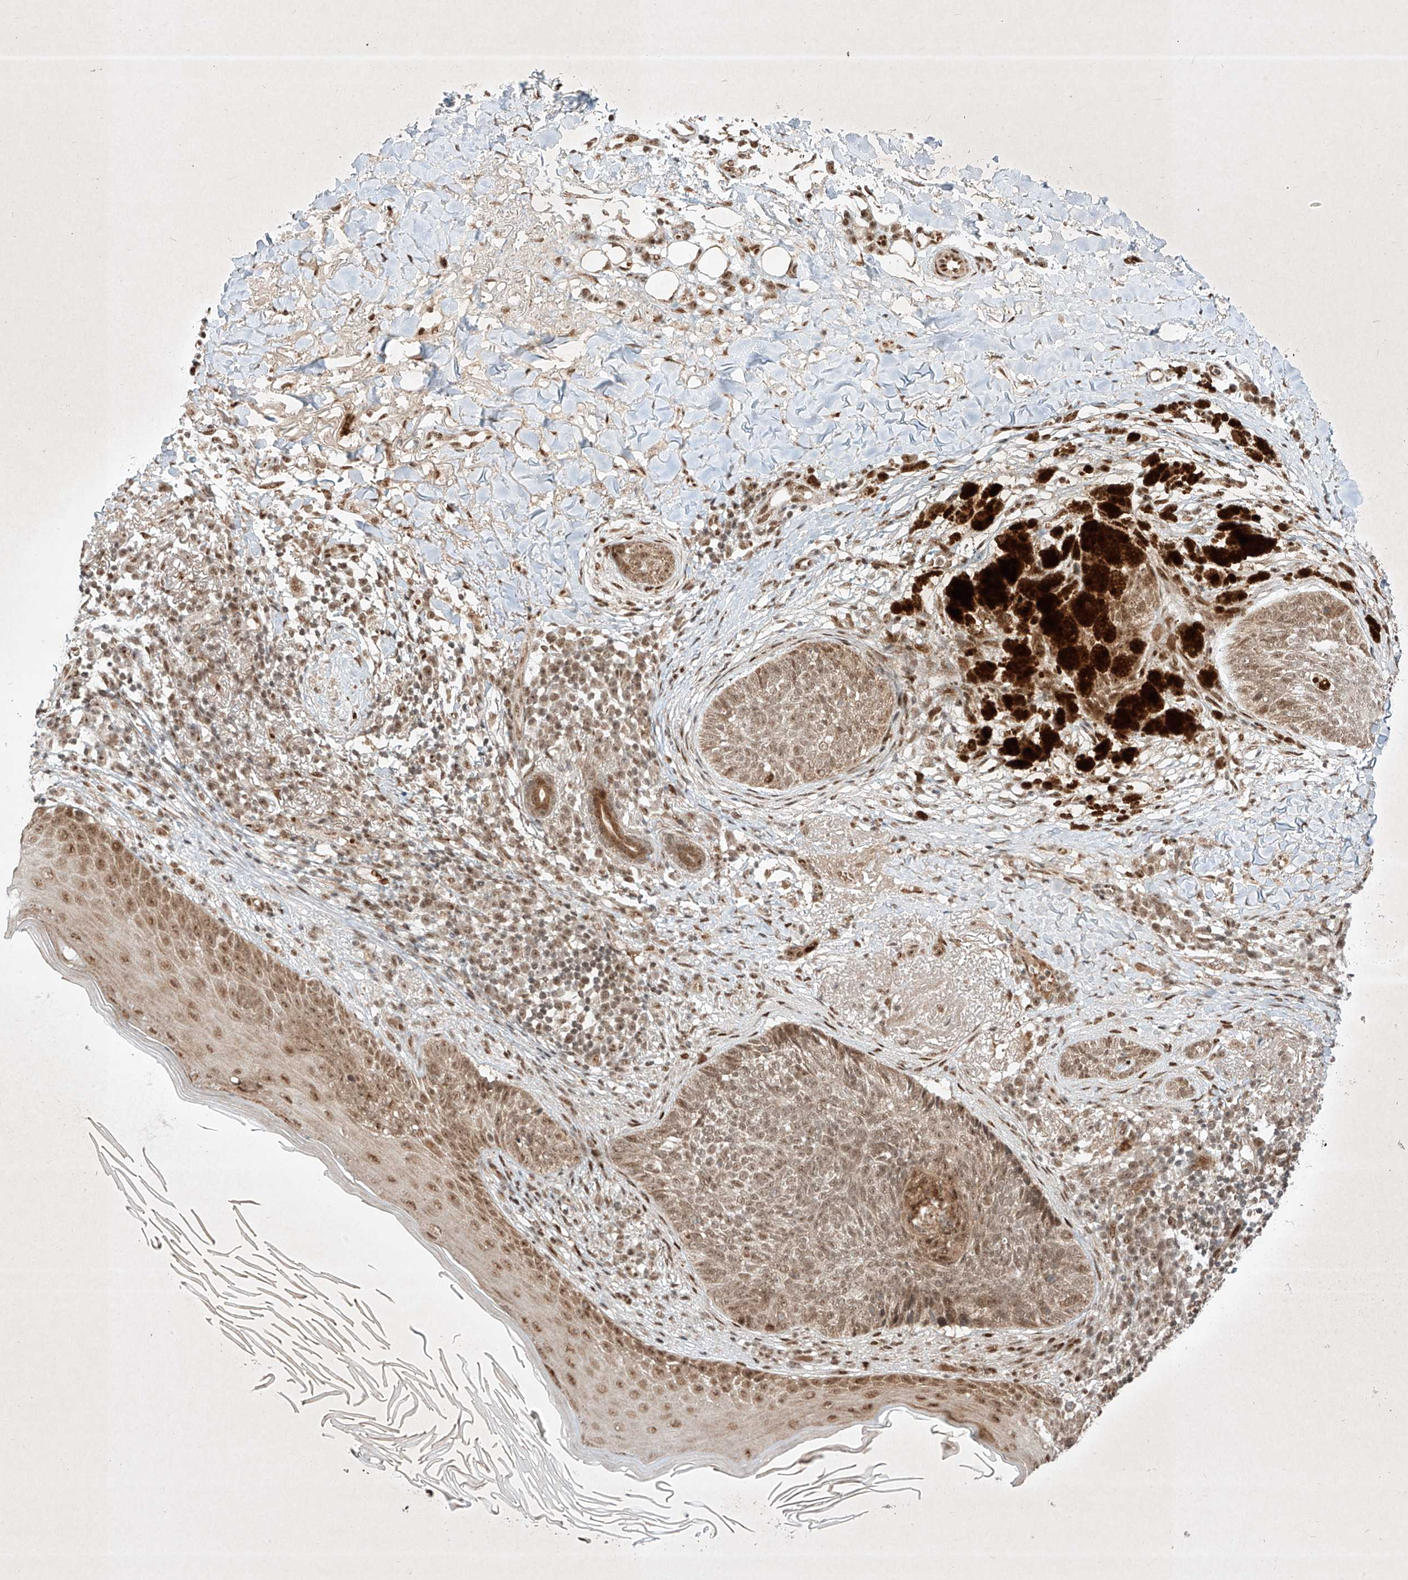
{"staining": {"intensity": "moderate", "quantity": ">75%", "location": "cytoplasmic/membranous,nuclear"}, "tissue": "skin cancer", "cell_type": "Tumor cells", "image_type": "cancer", "snomed": [{"axis": "morphology", "description": "Basal cell carcinoma"}, {"axis": "topography", "description": "Skin"}], "caption": "Tumor cells exhibit medium levels of moderate cytoplasmic/membranous and nuclear expression in about >75% of cells in skin cancer (basal cell carcinoma).", "gene": "EPG5", "patient": {"sex": "male", "age": 85}}